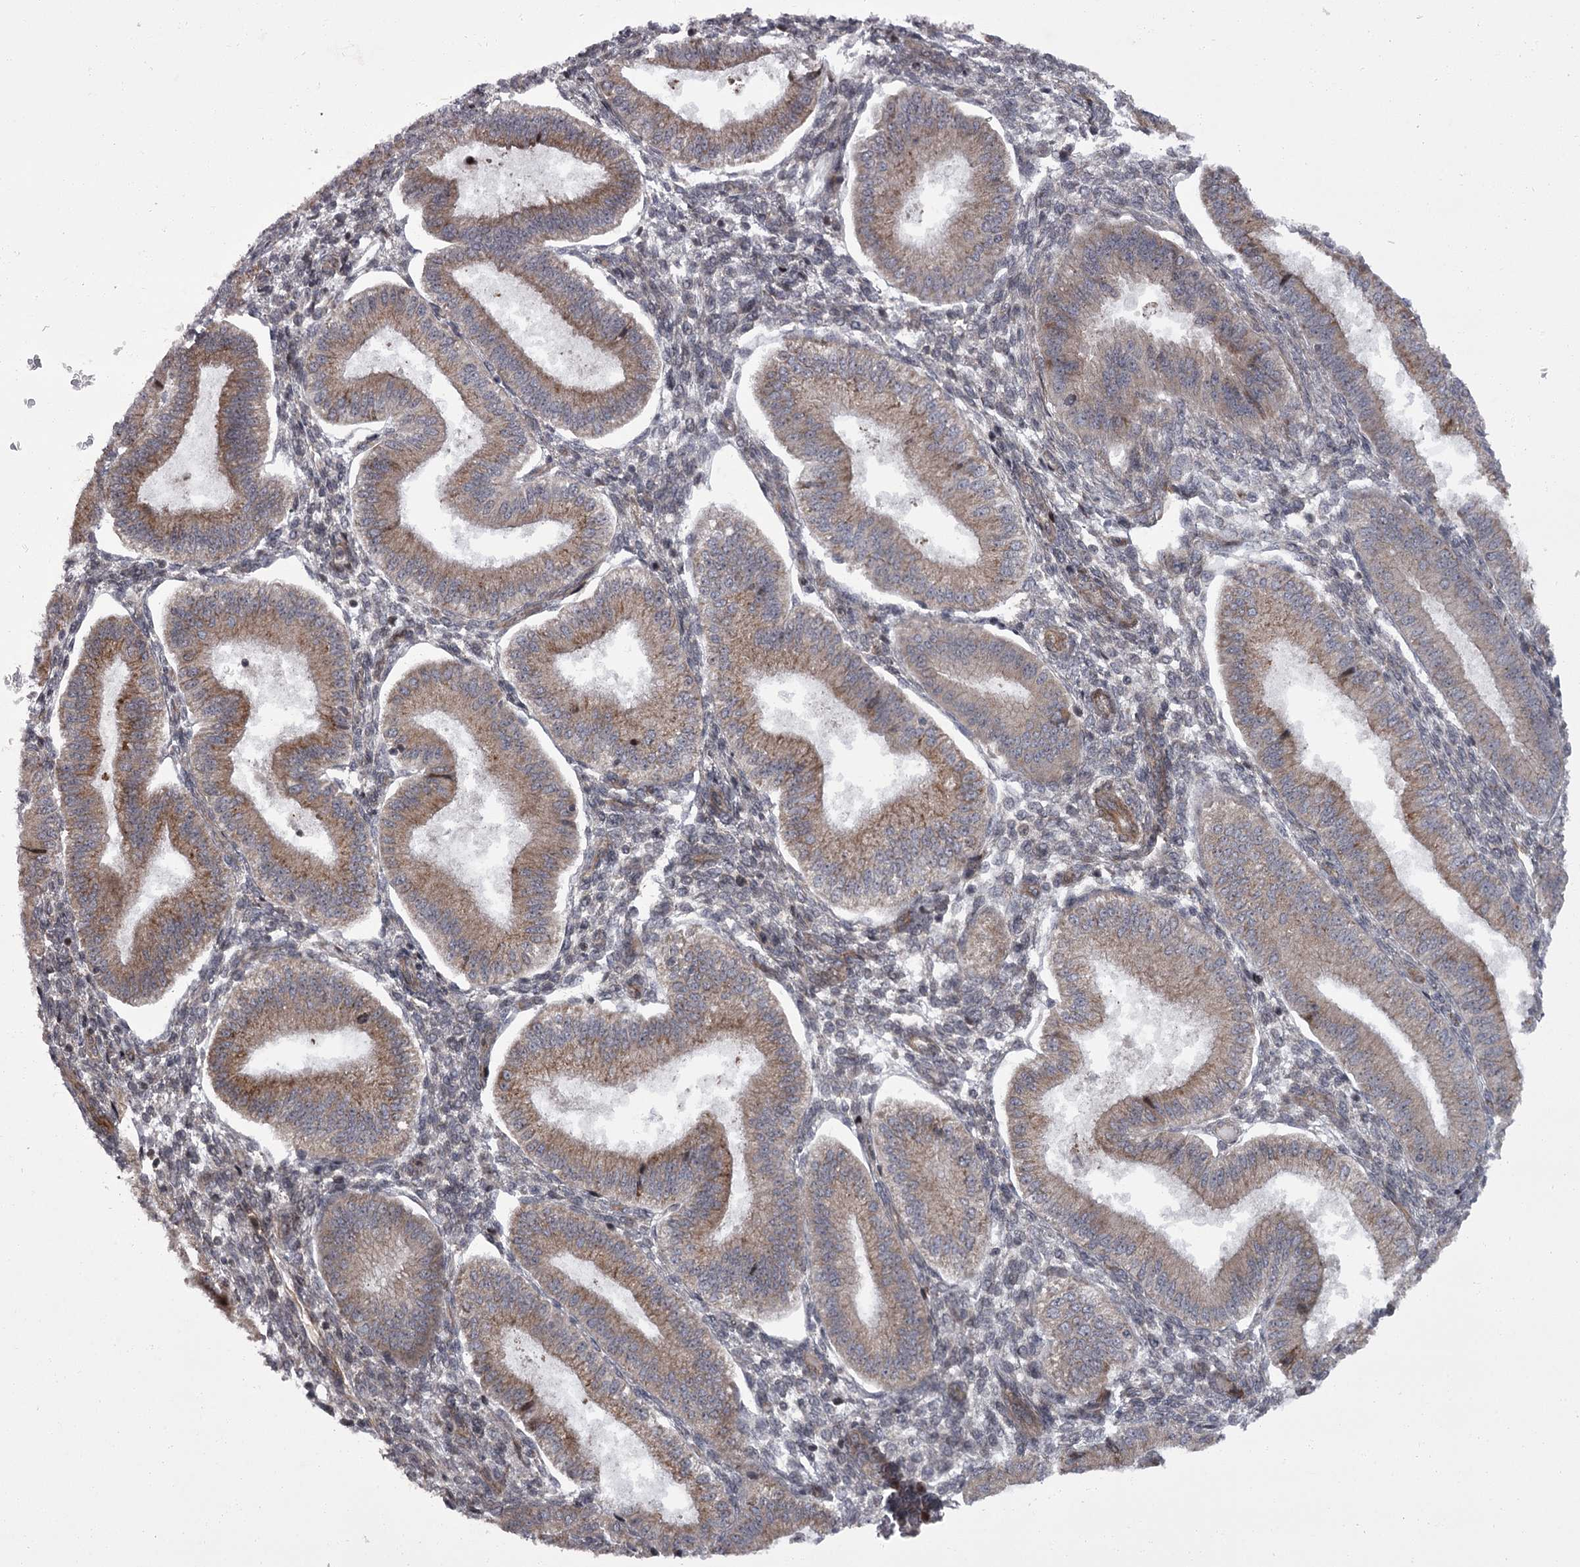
{"staining": {"intensity": "weak", "quantity": "<25%", "location": "cytoplasmic/membranous"}, "tissue": "endometrium", "cell_type": "Cells in endometrial stroma", "image_type": "normal", "snomed": [{"axis": "morphology", "description": "Normal tissue, NOS"}, {"axis": "topography", "description": "Endometrium"}], "caption": "Endometrium stained for a protein using IHC reveals no expression cells in endometrial stroma.", "gene": "THAP9", "patient": {"sex": "female", "age": 39}}